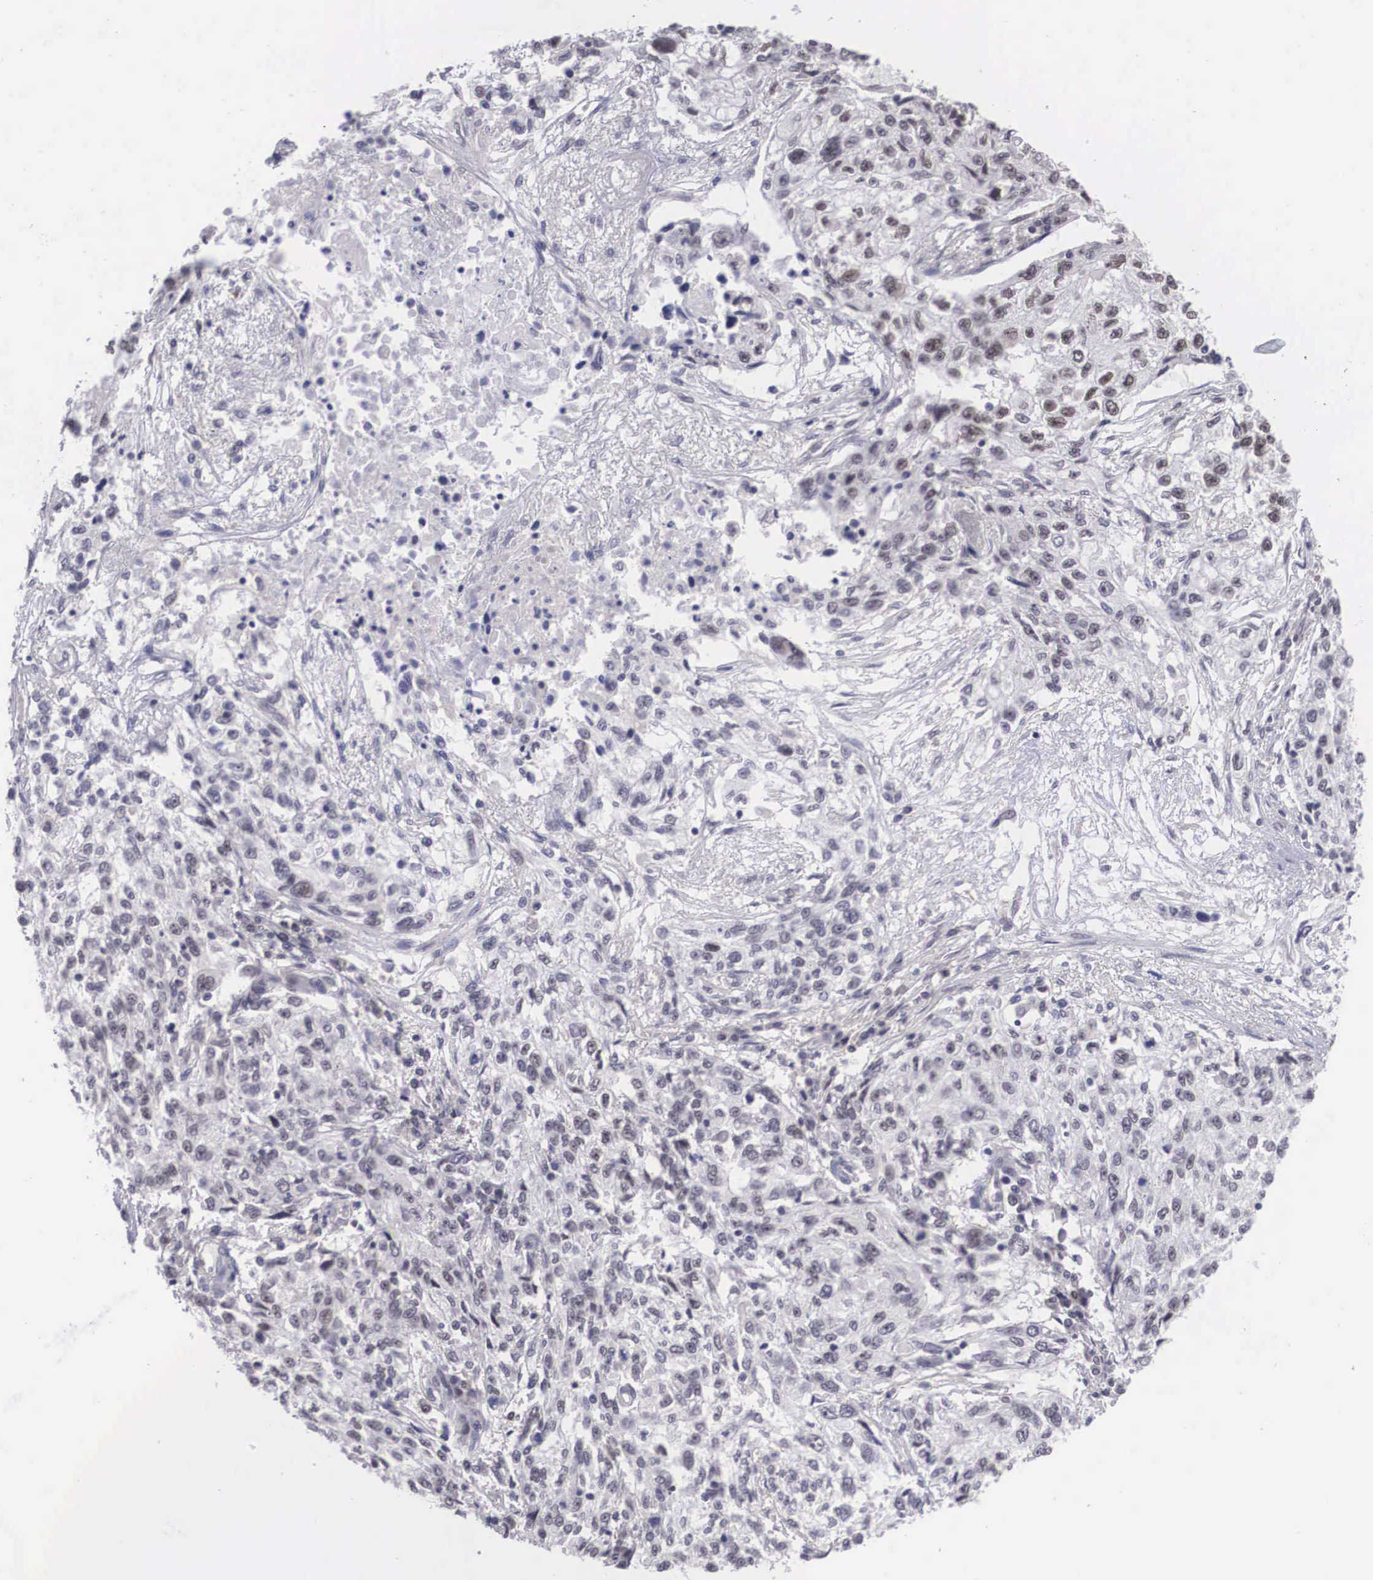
{"staining": {"intensity": "negative", "quantity": "none", "location": "none"}, "tissue": "cervical cancer", "cell_type": "Tumor cells", "image_type": "cancer", "snomed": [{"axis": "morphology", "description": "Squamous cell carcinoma, NOS"}, {"axis": "topography", "description": "Cervix"}], "caption": "A histopathology image of human cervical cancer (squamous cell carcinoma) is negative for staining in tumor cells.", "gene": "ZNF275", "patient": {"sex": "female", "age": 57}}